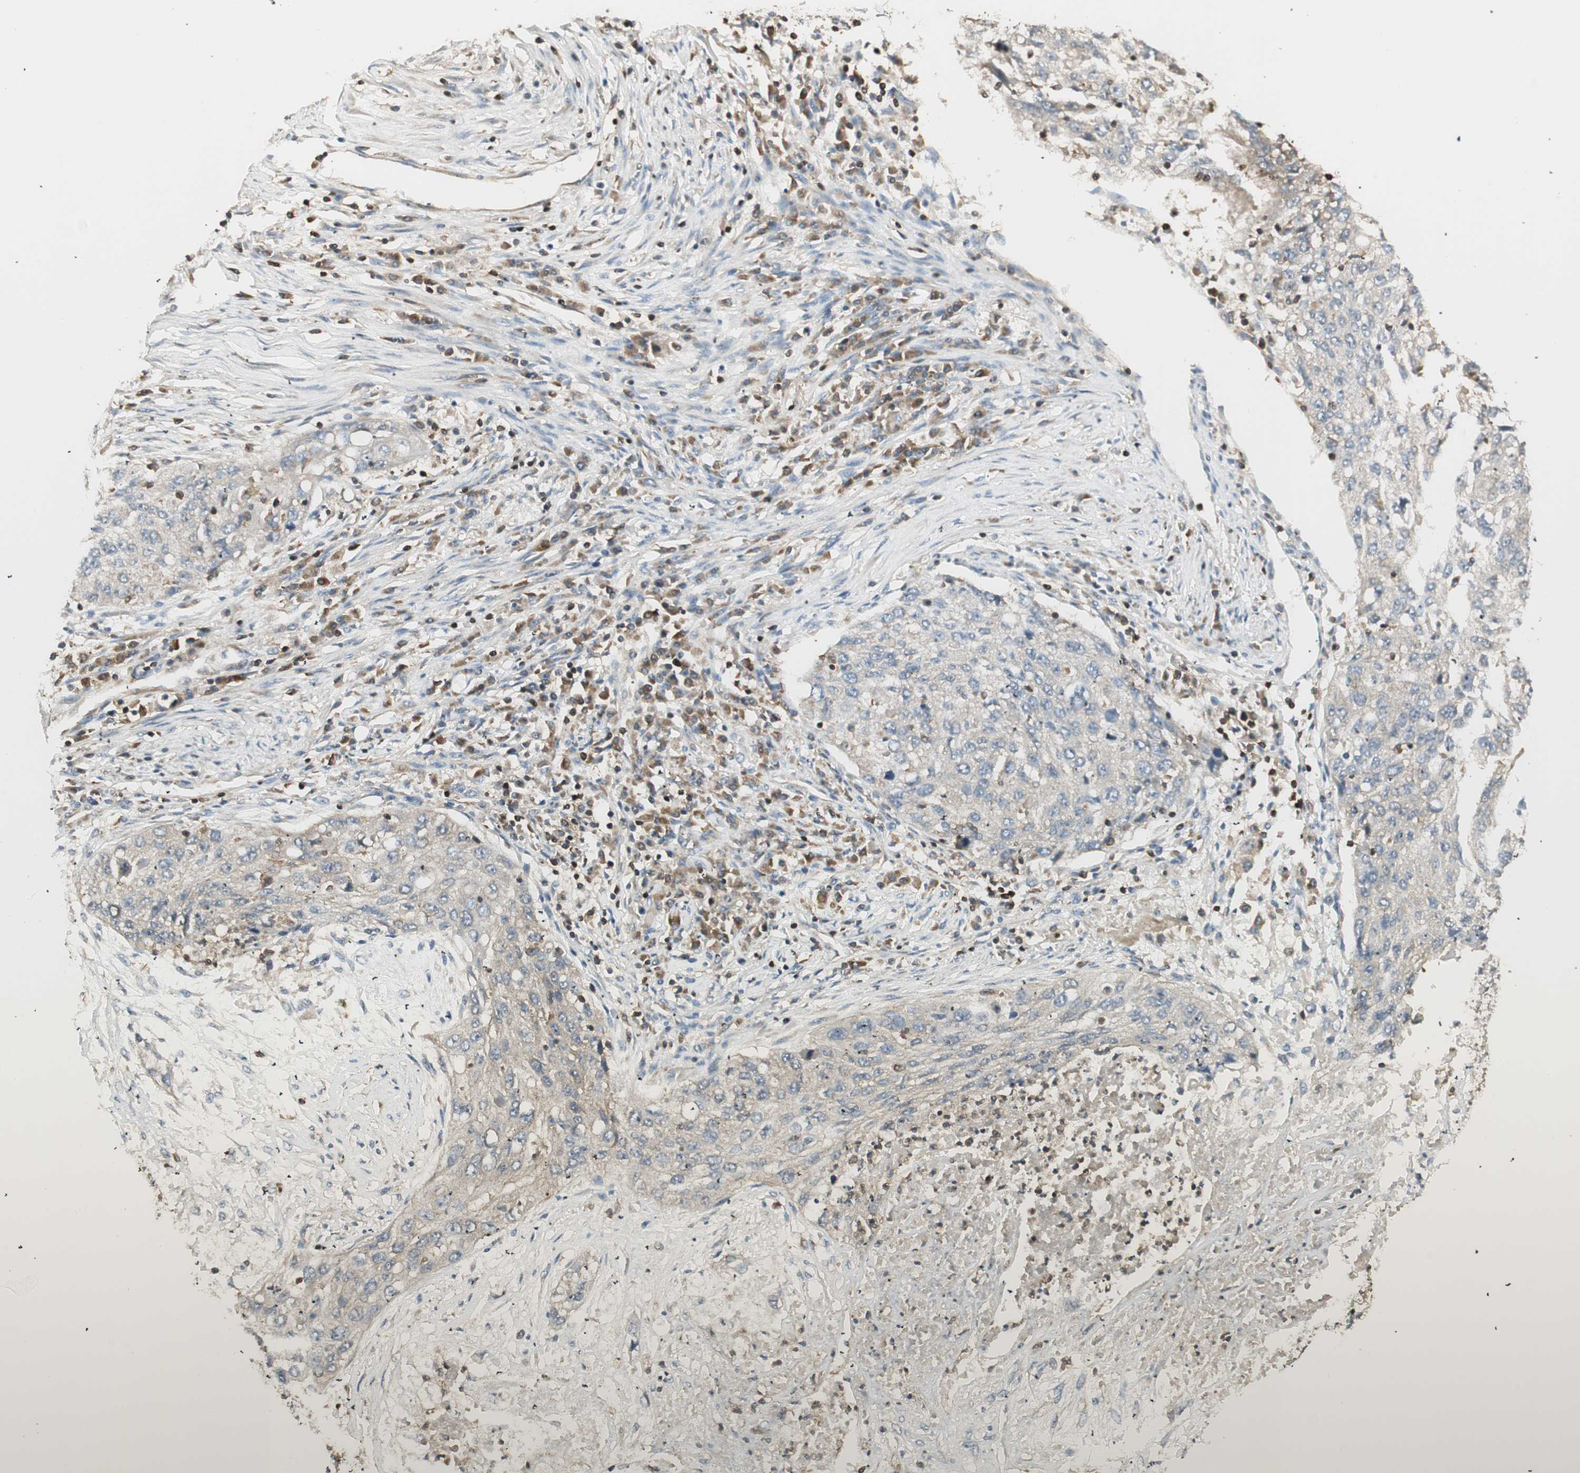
{"staining": {"intensity": "negative", "quantity": "none", "location": "none"}, "tissue": "lung cancer", "cell_type": "Tumor cells", "image_type": "cancer", "snomed": [{"axis": "morphology", "description": "Squamous cell carcinoma, NOS"}, {"axis": "topography", "description": "Lung"}], "caption": "Immunohistochemistry (IHC) photomicrograph of neoplastic tissue: human squamous cell carcinoma (lung) stained with DAB (3,3'-diaminobenzidine) displays no significant protein expression in tumor cells.", "gene": "CRLF3", "patient": {"sex": "female", "age": 63}}